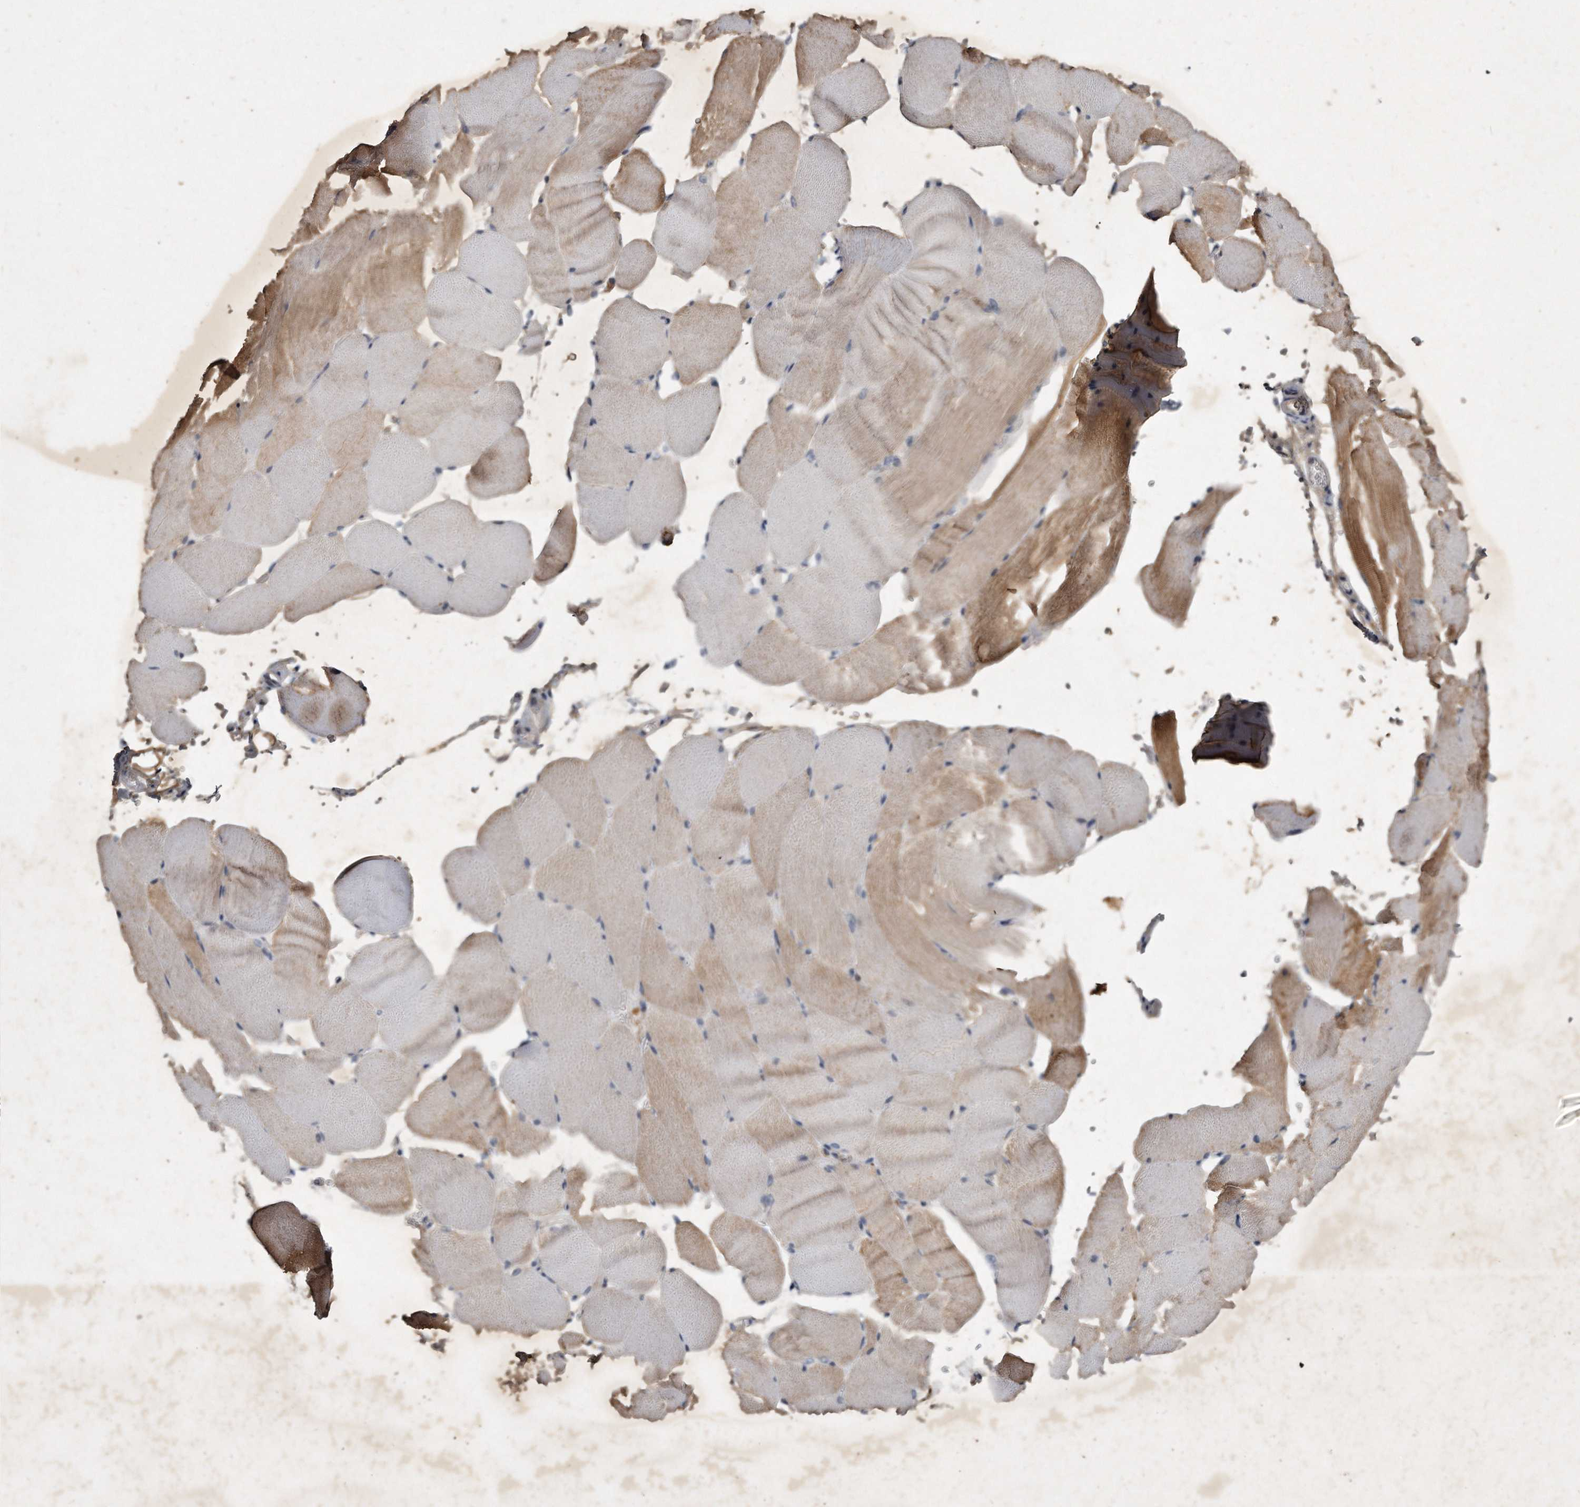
{"staining": {"intensity": "moderate", "quantity": "25%-75%", "location": "cytoplasmic/membranous"}, "tissue": "skeletal muscle", "cell_type": "Myocytes", "image_type": "normal", "snomed": [{"axis": "morphology", "description": "Normal tissue, NOS"}, {"axis": "topography", "description": "Skeletal muscle"}, {"axis": "topography", "description": "Parathyroid gland"}], "caption": "Immunohistochemical staining of benign skeletal muscle displays medium levels of moderate cytoplasmic/membranous expression in about 25%-75% of myocytes.", "gene": "KLHDC3", "patient": {"sex": "female", "age": 37}}